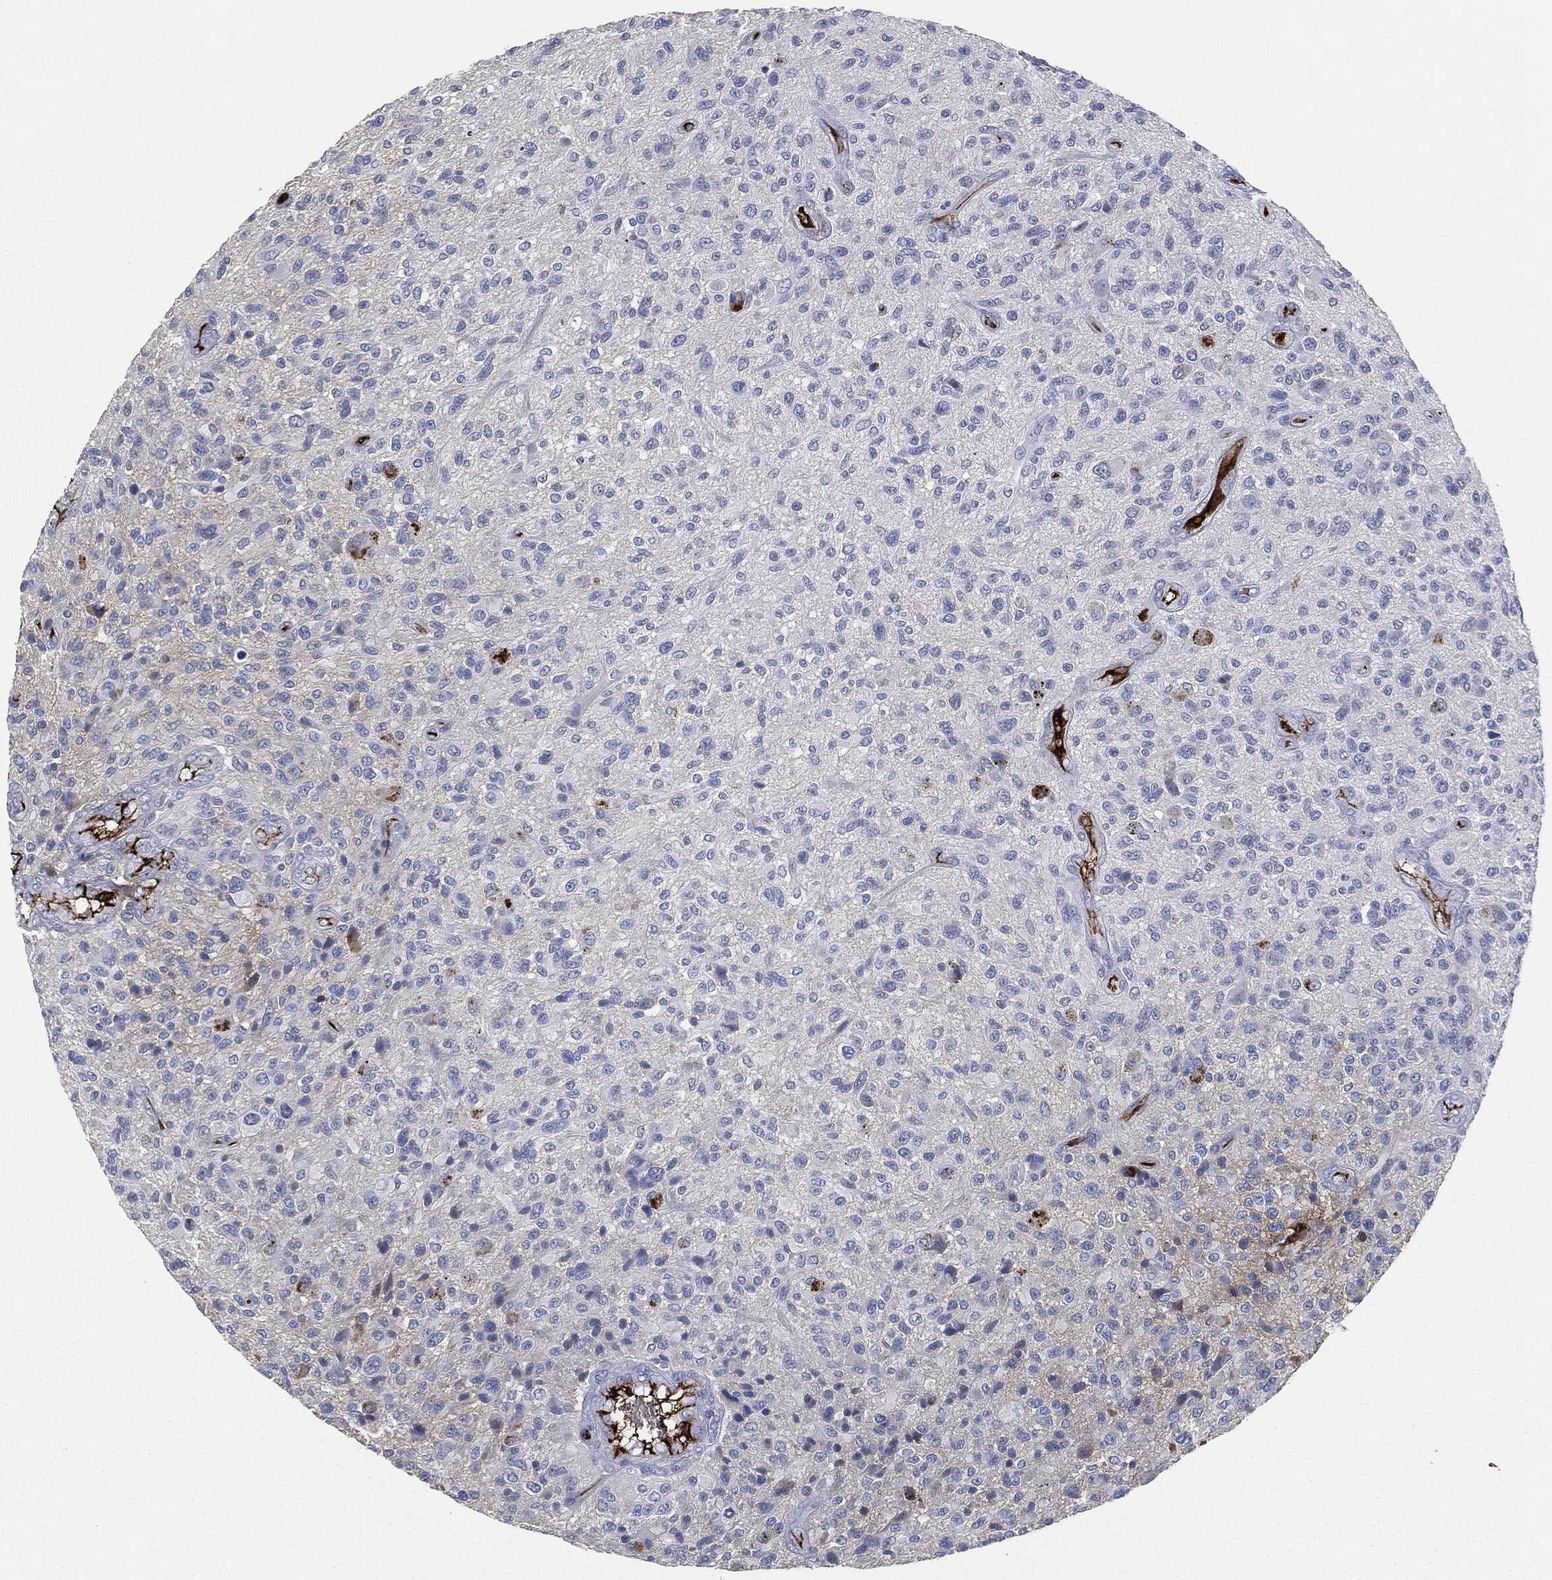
{"staining": {"intensity": "negative", "quantity": "none", "location": "none"}, "tissue": "glioma", "cell_type": "Tumor cells", "image_type": "cancer", "snomed": [{"axis": "morphology", "description": "Glioma, malignant, High grade"}, {"axis": "topography", "description": "Brain"}], "caption": "DAB (3,3'-diaminobenzidine) immunohistochemical staining of human high-grade glioma (malignant) demonstrates no significant expression in tumor cells. (DAB (3,3'-diaminobenzidine) IHC visualized using brightfield microscopy, high magnification).", "gene": "APOB", "patient": {"sex": "male", "age": 47}}